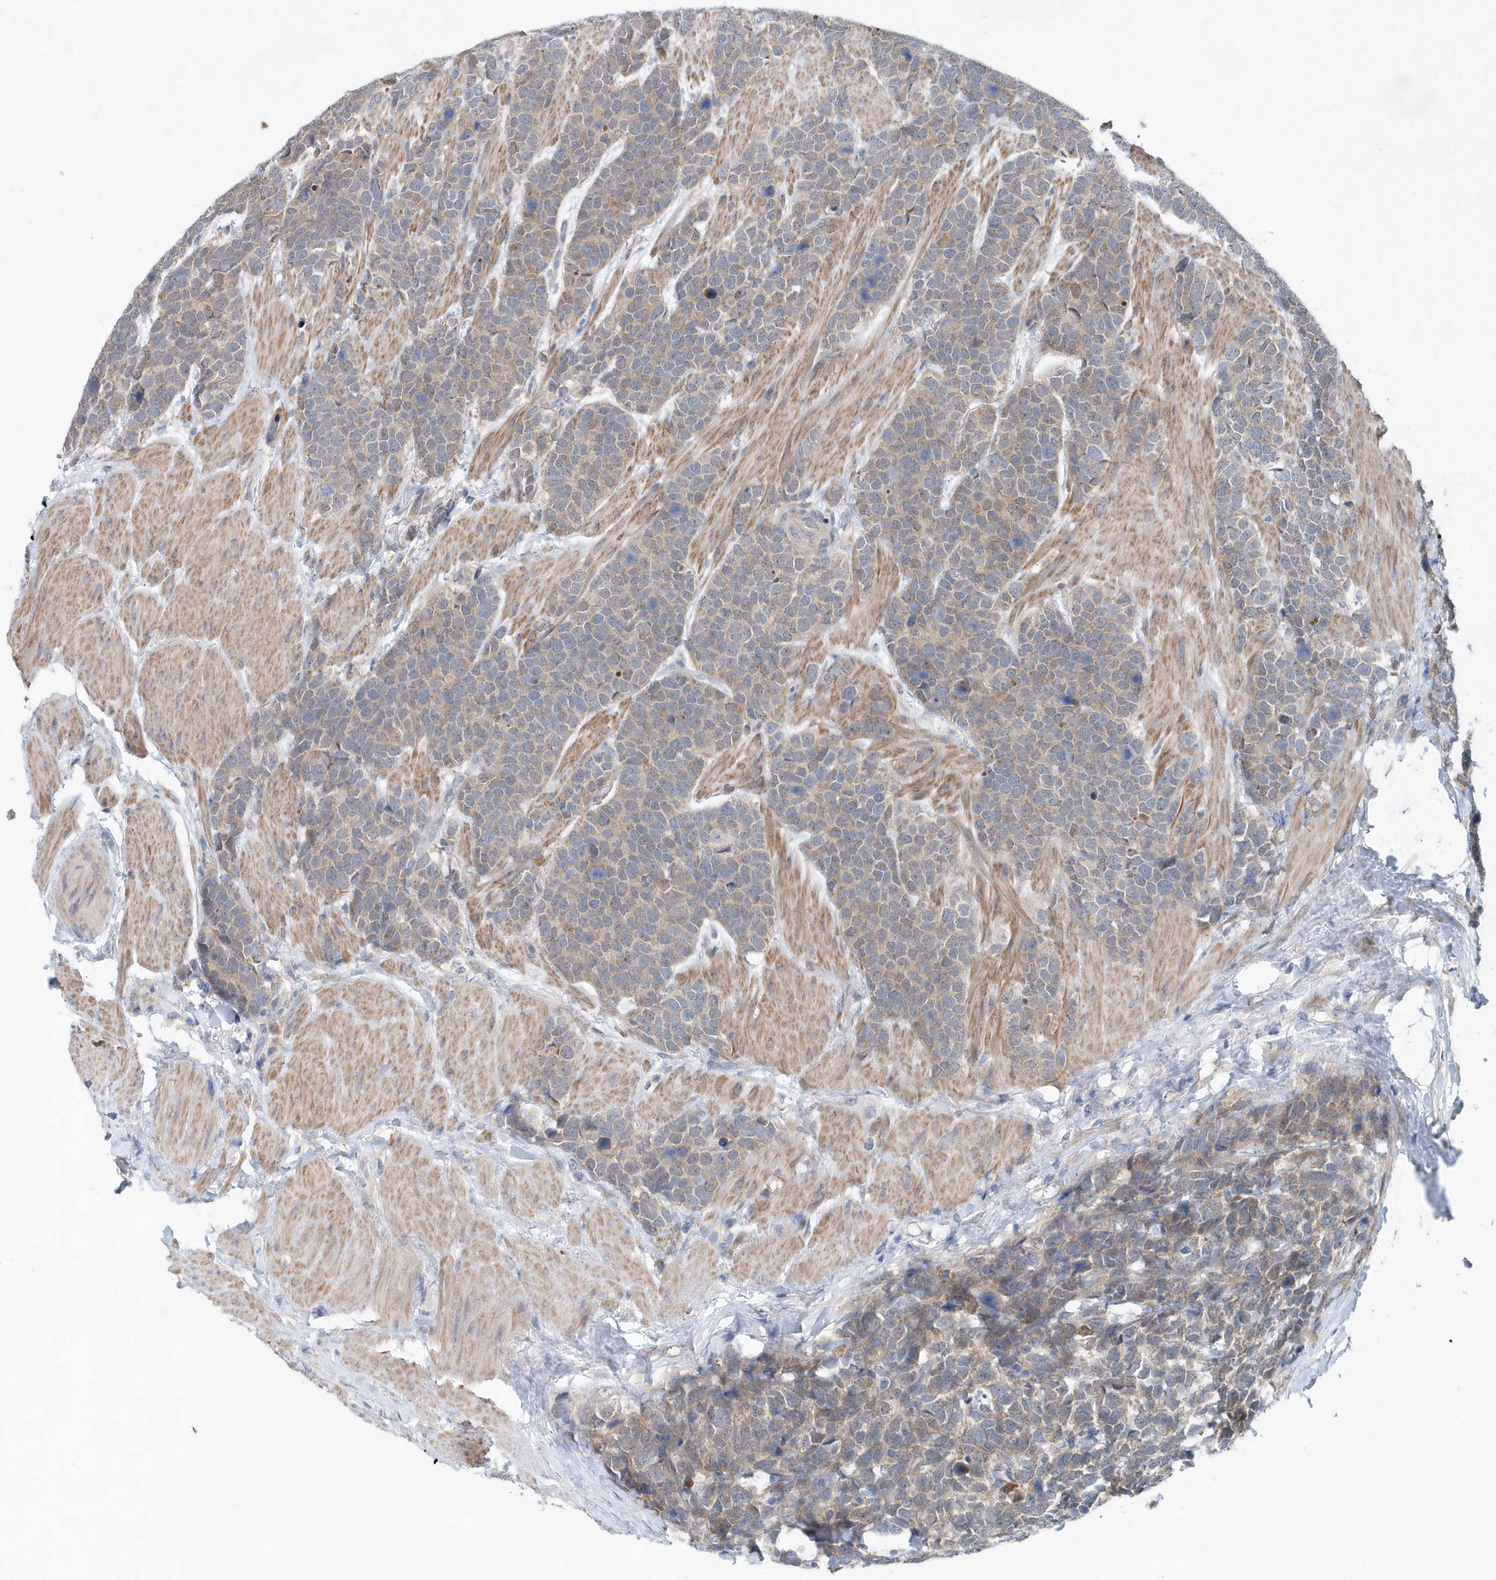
{"staining": {"intensity": "moderate", "quantity": "<25%", "location": "cytoplasmic/membranous"}, "tissue": "urothelial cancer", "cell_type": "Tumor cells", "image_type": "cancer", "snomed": [{"axis": "morphology", "description": "Urothelial carcinoma, High grade"}, {"axis": "topography", "description": "Urinary bladder"}], "caption": "This micrograph shows urothelial carcinoma (high-grade) stained with IHC to label a protein in brown. The cytoplasmic/membranous of tumor cells show moderate positivity for the protein. Nuclei are counter-stained blue.", "gene": "PFN2", "patient": {"sex": "female", "age": 82}}